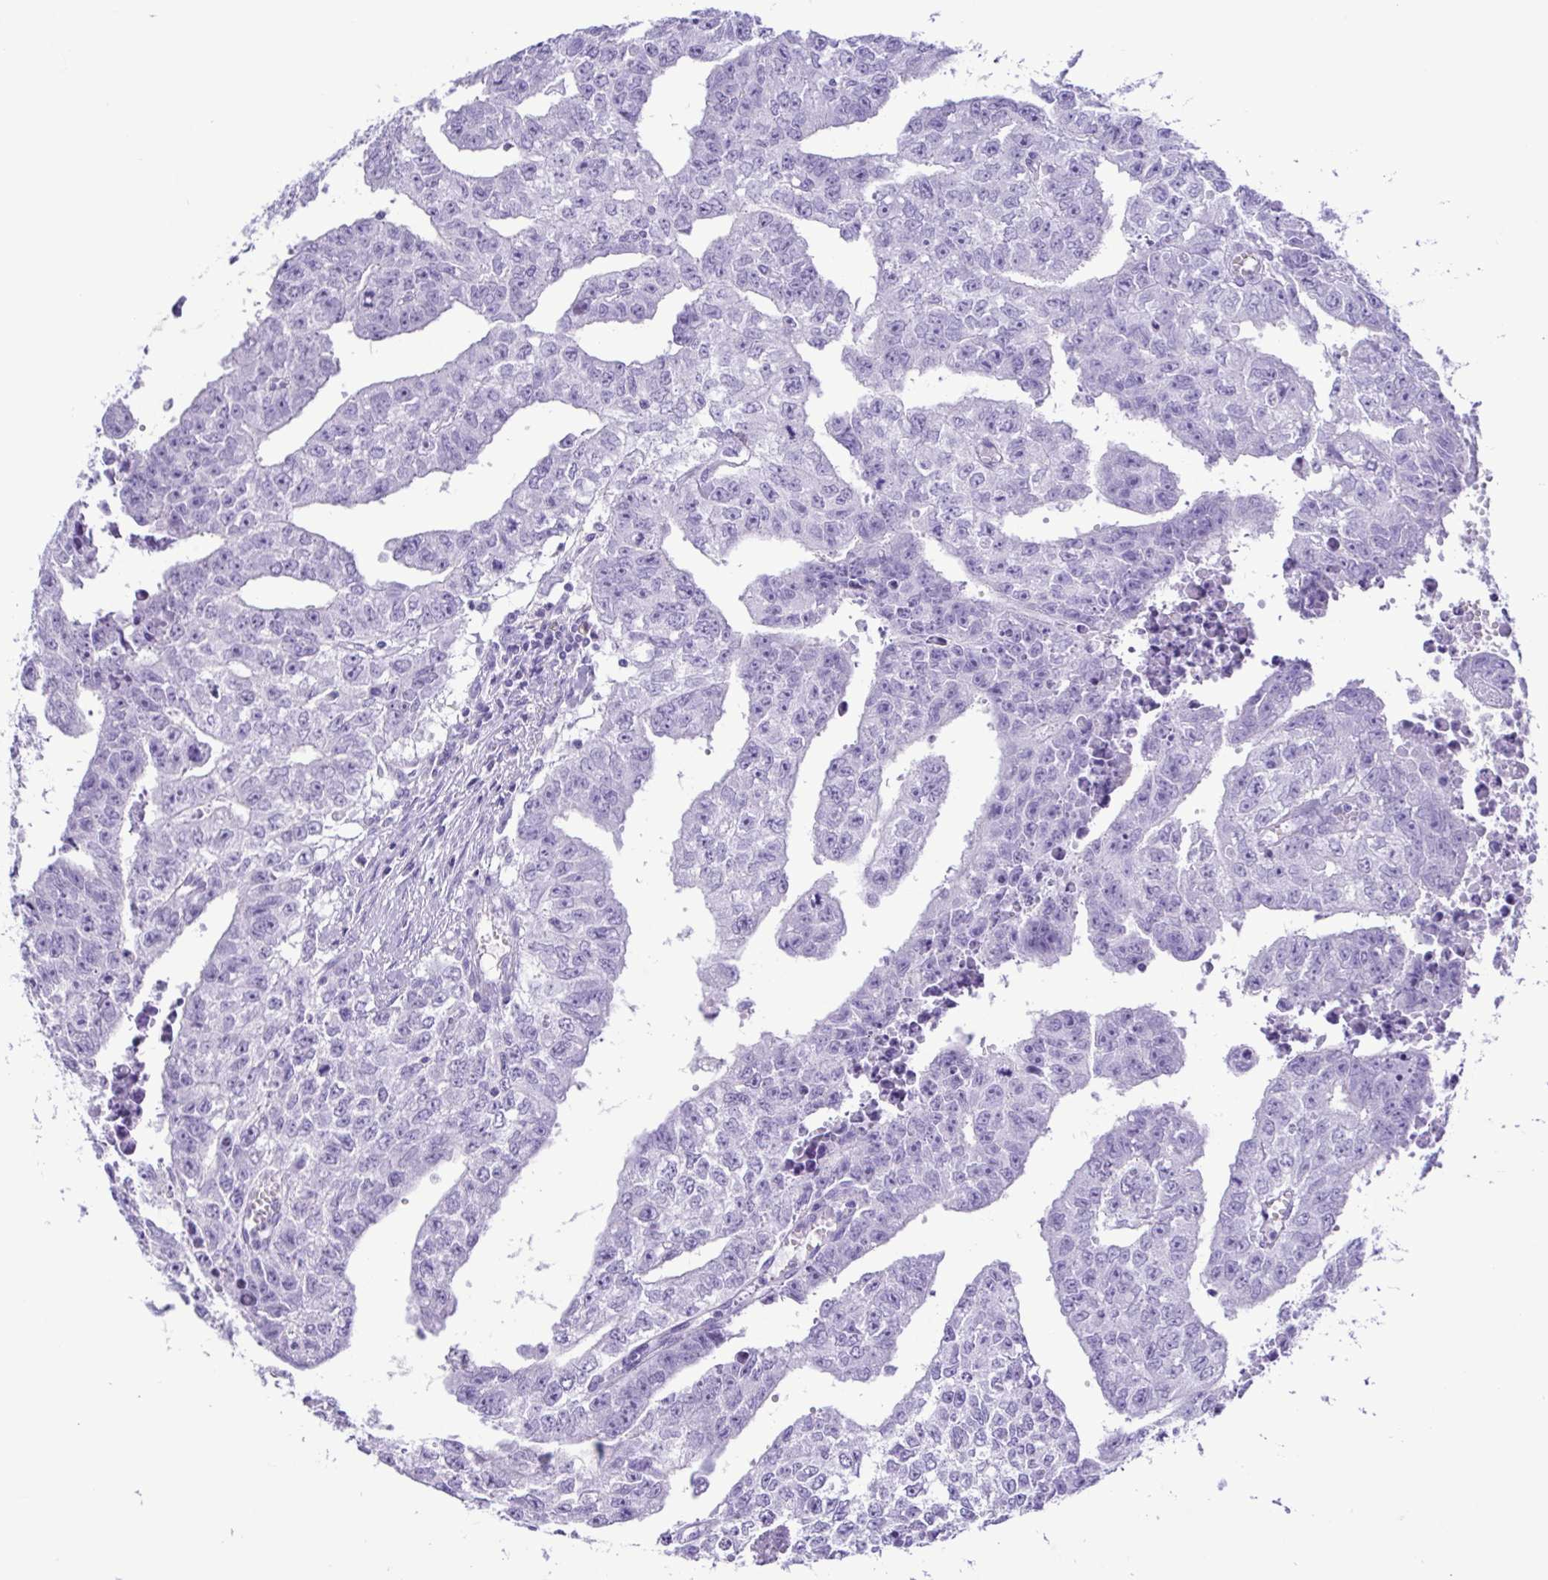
{"staining": {"intensity": "negative", "quantity": "none", "location": "none"}, "tissue": "testis cancer", "cell_type": "Tumor cells", "image_type": "cancer", "snomed": [{"axis": "morphology", "description": "Carcinoma, Embryonal, NOS"}, {"axis": "morphology", "description": "Teratoma, malignant, NOS"}, {"axis": "topography", "description": "Testis"}], "caption": "High magnification brightfield microscopy of embryonal carcinoma (testis) stained with DAB (brown) and counterstained with hematoxylin (blue): tumor cells show no significant staining.", "gene": "CASP14", "patient": {"sex": "male", "age": 24}}